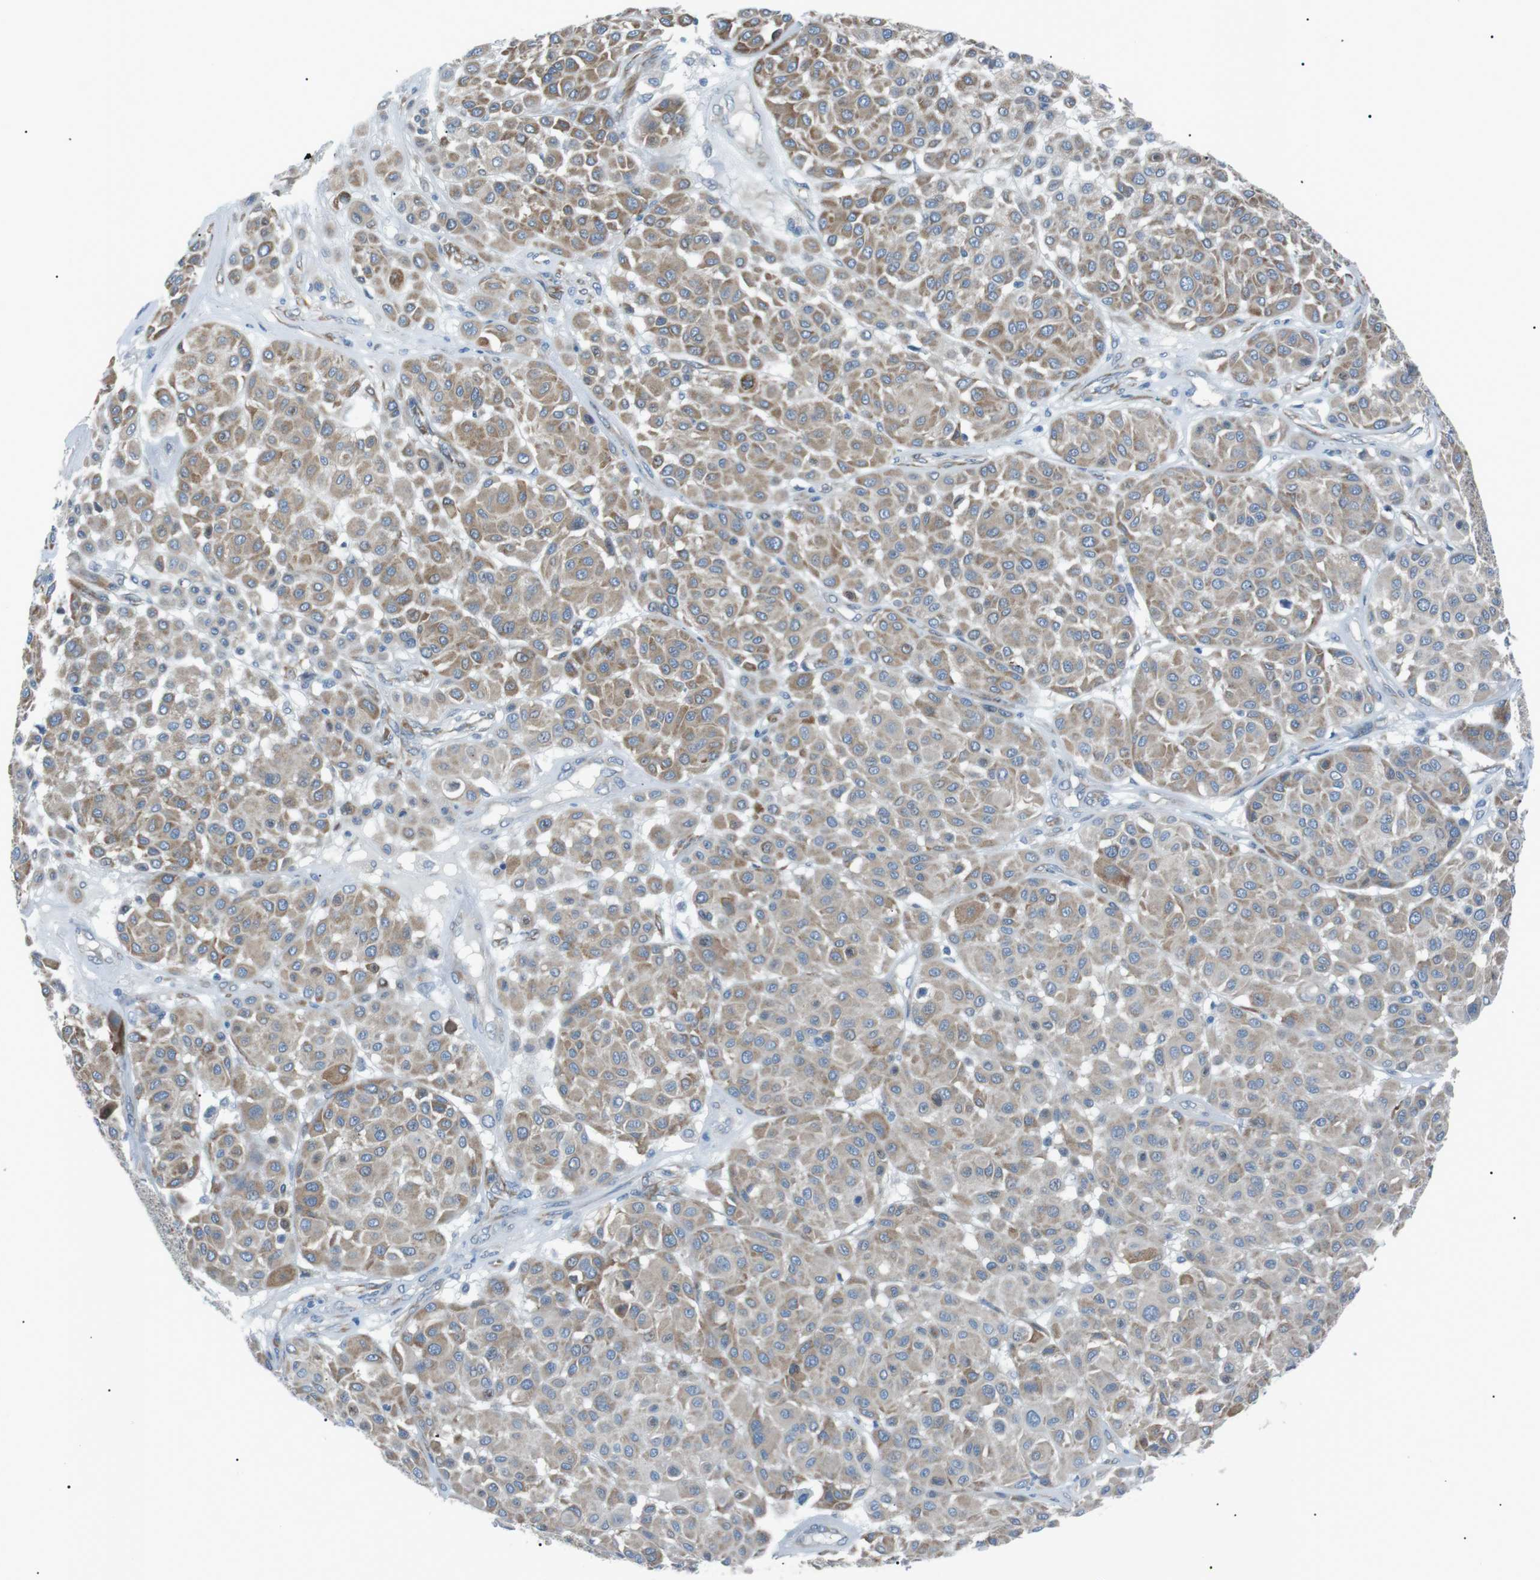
{"staining": {"intensity": "moderate", "quantity": ">75%", "location": "cytoplasmic/membranous"}, "tissue": "melanoma", "cell_type": "Tumor cells", "image_type": "cancer", "snomed": [{"axis": "morphology", "description": "Malignant melanoma, Metastatic site"}, {"axis": "topography", "description": "Soft tissue"}], "caption": "The histopathology image displays staining of melanoma, revealing moderate cytoplasmic/membranous protein staining (brown color) within tumor cells.", "gene": "MTARC2", "patient": {"sex": "male", "age": 41}}